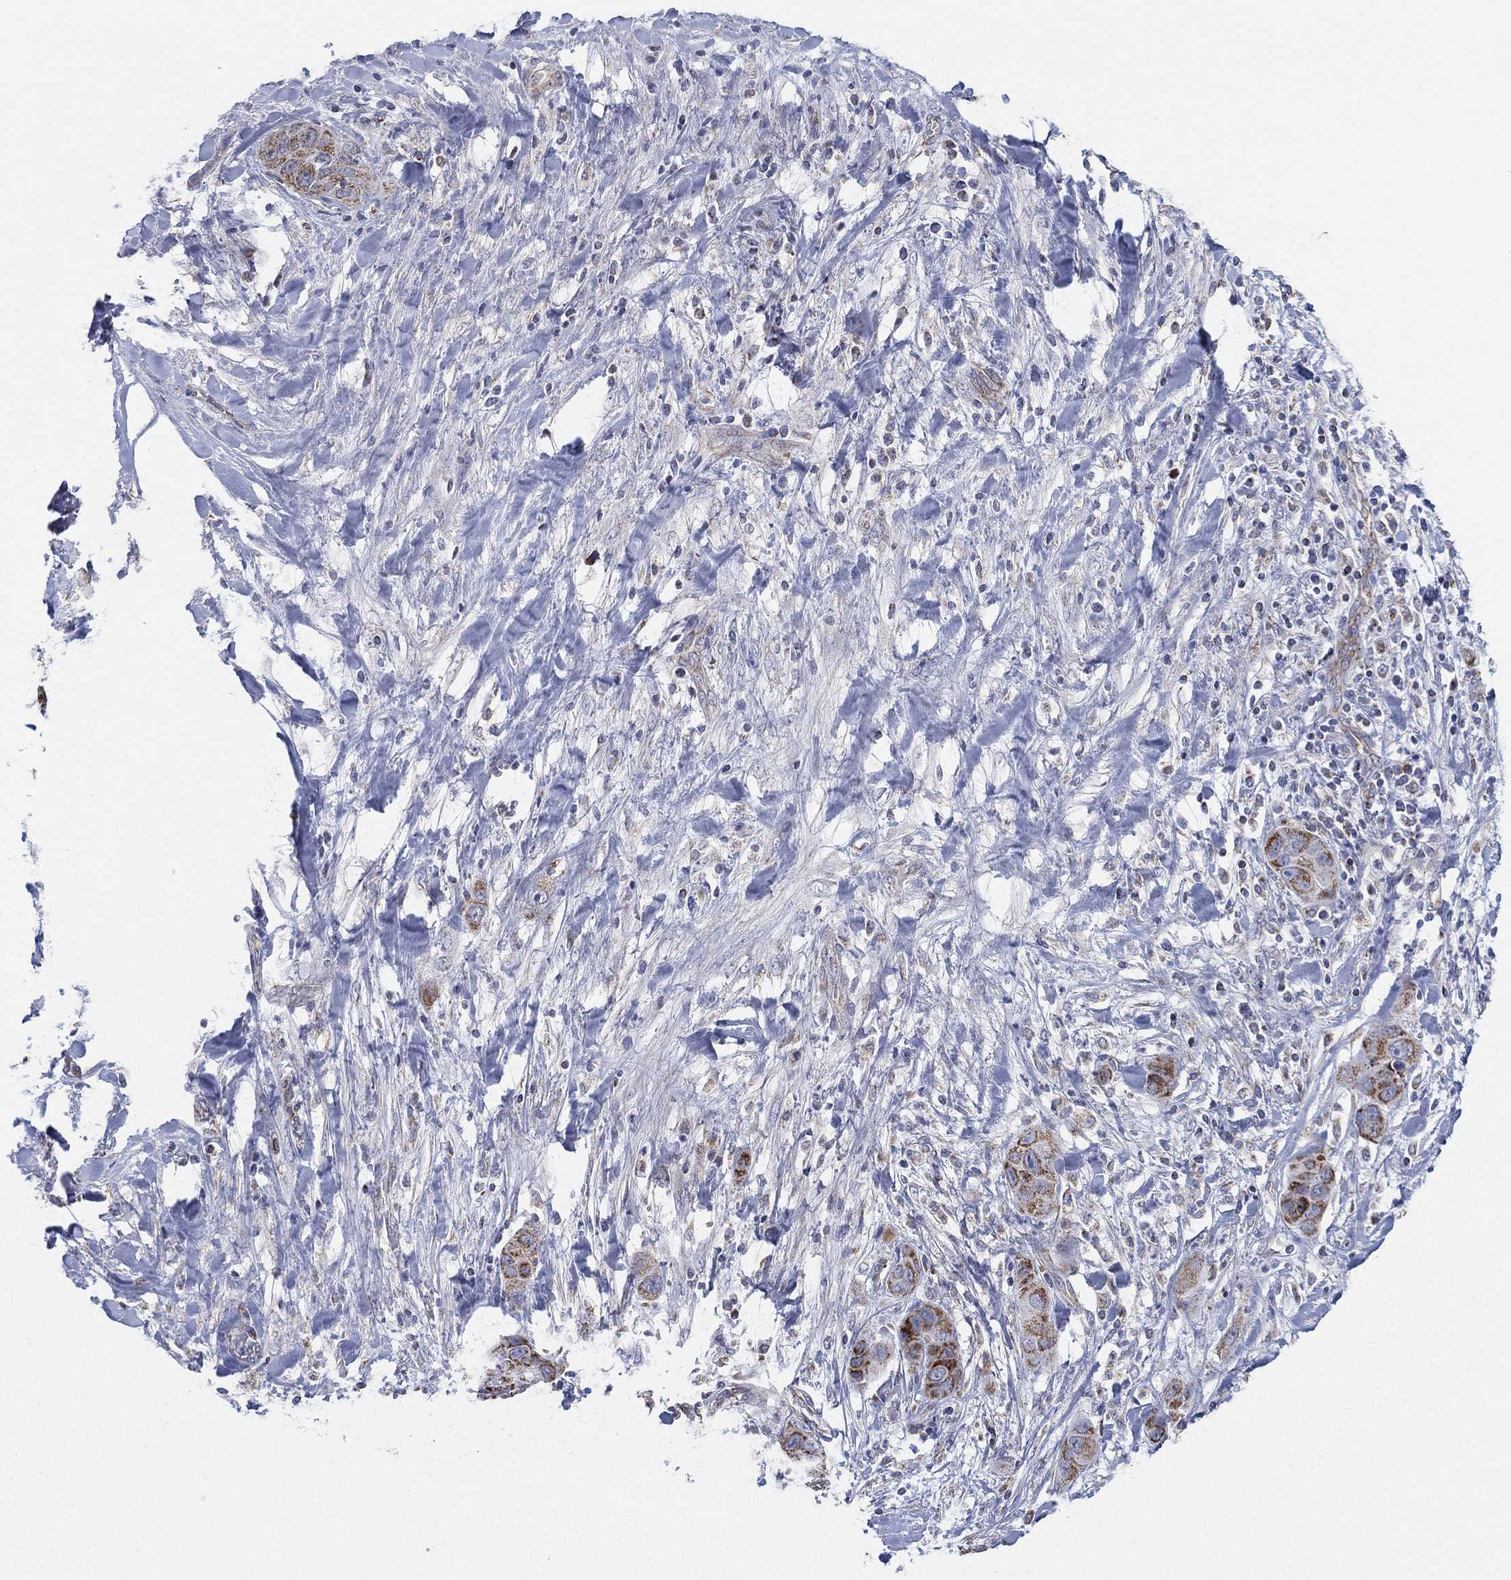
{"staining": {"intensity": "moderate", "quantity": "<25%", "location": "cytoplasmic/membranous"}, "tissue": "liver cancer", "cell_type": "Tumor cells", "image_type": "cancer", "snomed": [{"axis": "morphology", "description": "Cholangiocarcinoma"}, {"axis": "topography", "description": "Liver"}], "caption": "A photomicrograph showing moderate cytoplasmic/membranous expression in approximately <25% of tumor cells in liver cholangiocarcinoma, as visualized by brown immunohistochemical staining.", "gene": "INA", "patient": {"sex": "female", "age": 52}}